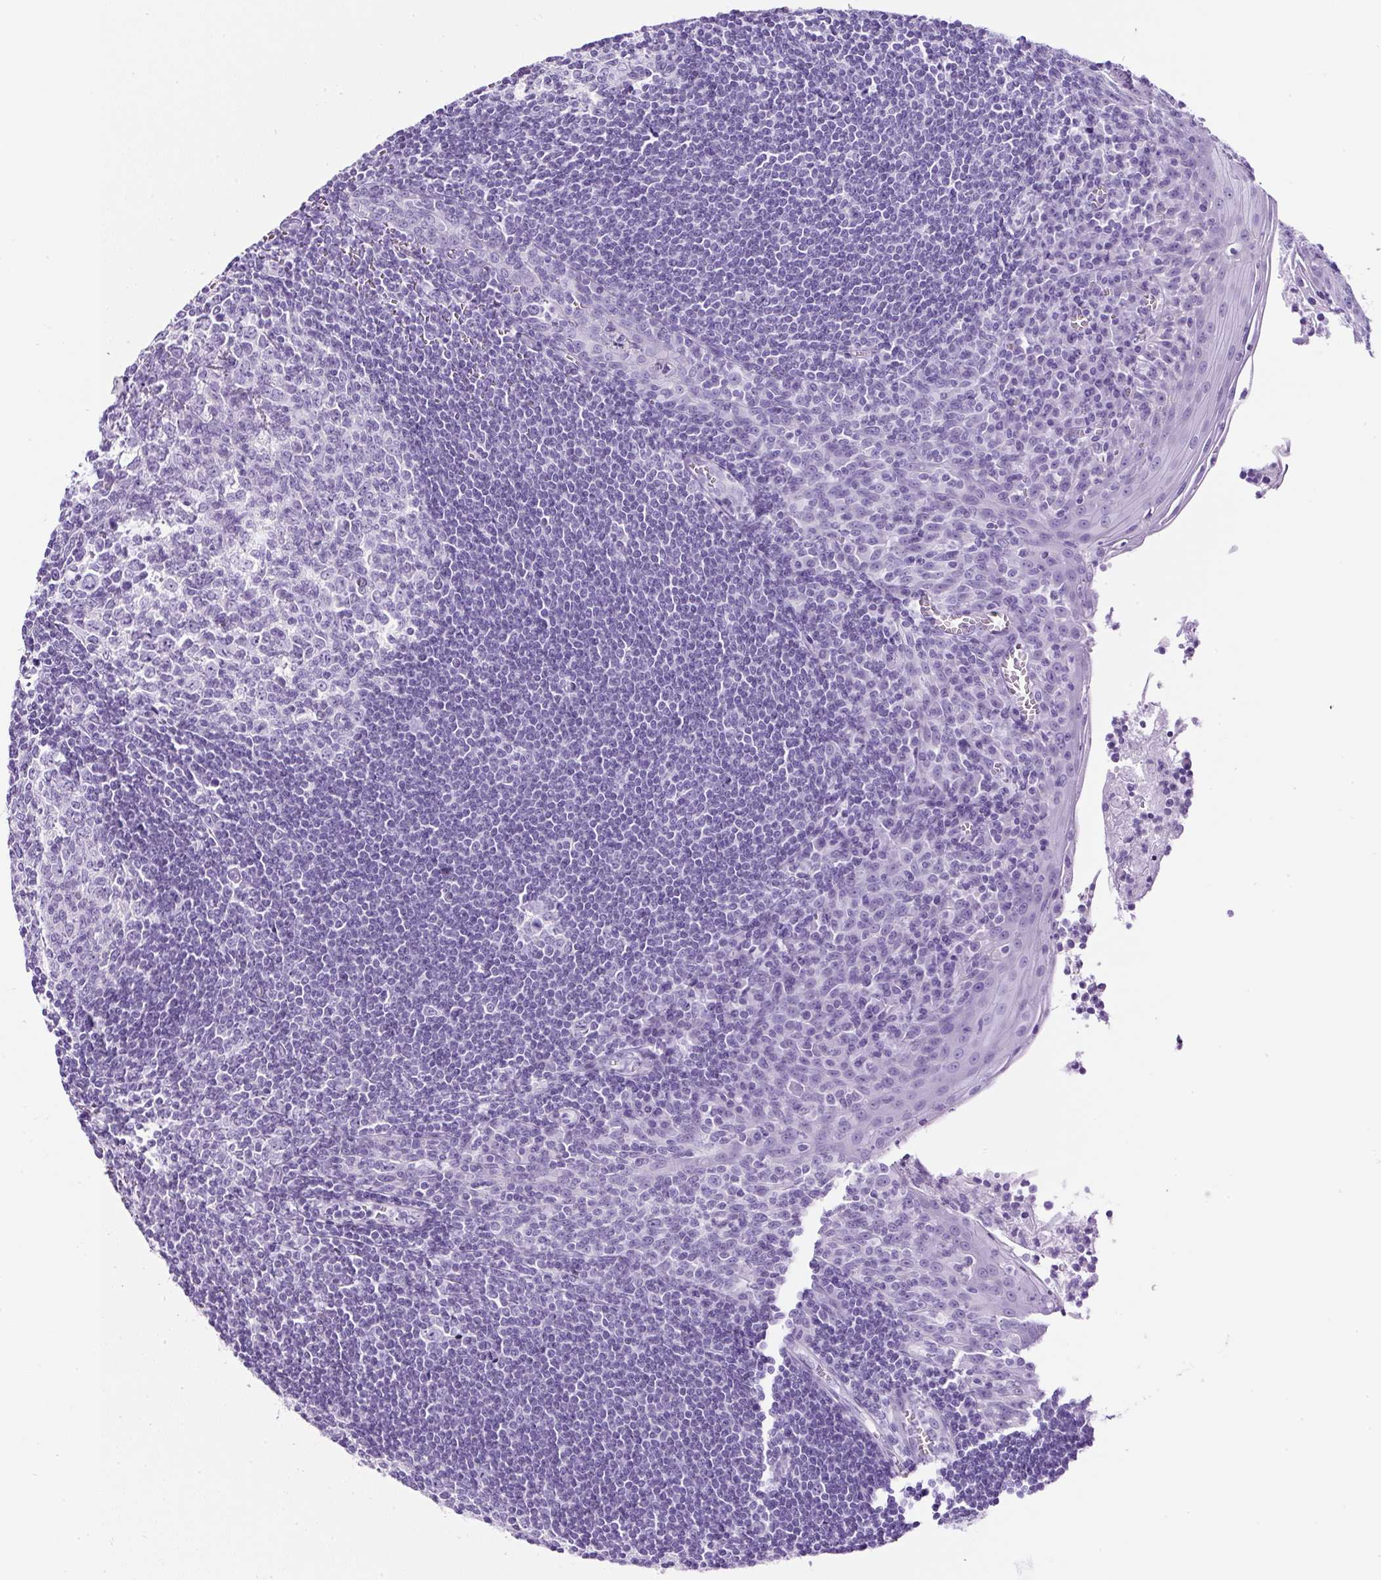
{"staining": {"intensity": "negative", "quantity": "none", "location": "none"}, "tissue": "tonsil", "cell_type": "Germinal center cells", "image_type": "normal", "snomed": [{"axis": "morphology", "description": "Normal tissue, NOS"}, {"axis": "topography", "description": "Tonsil"}], "caption": "Immunohistochemical staining of normal human tonsil reveals no significant expression in germinal center cells.", "gene": "TMEM200B", "patient": {"sex": "male", "age": 27}}